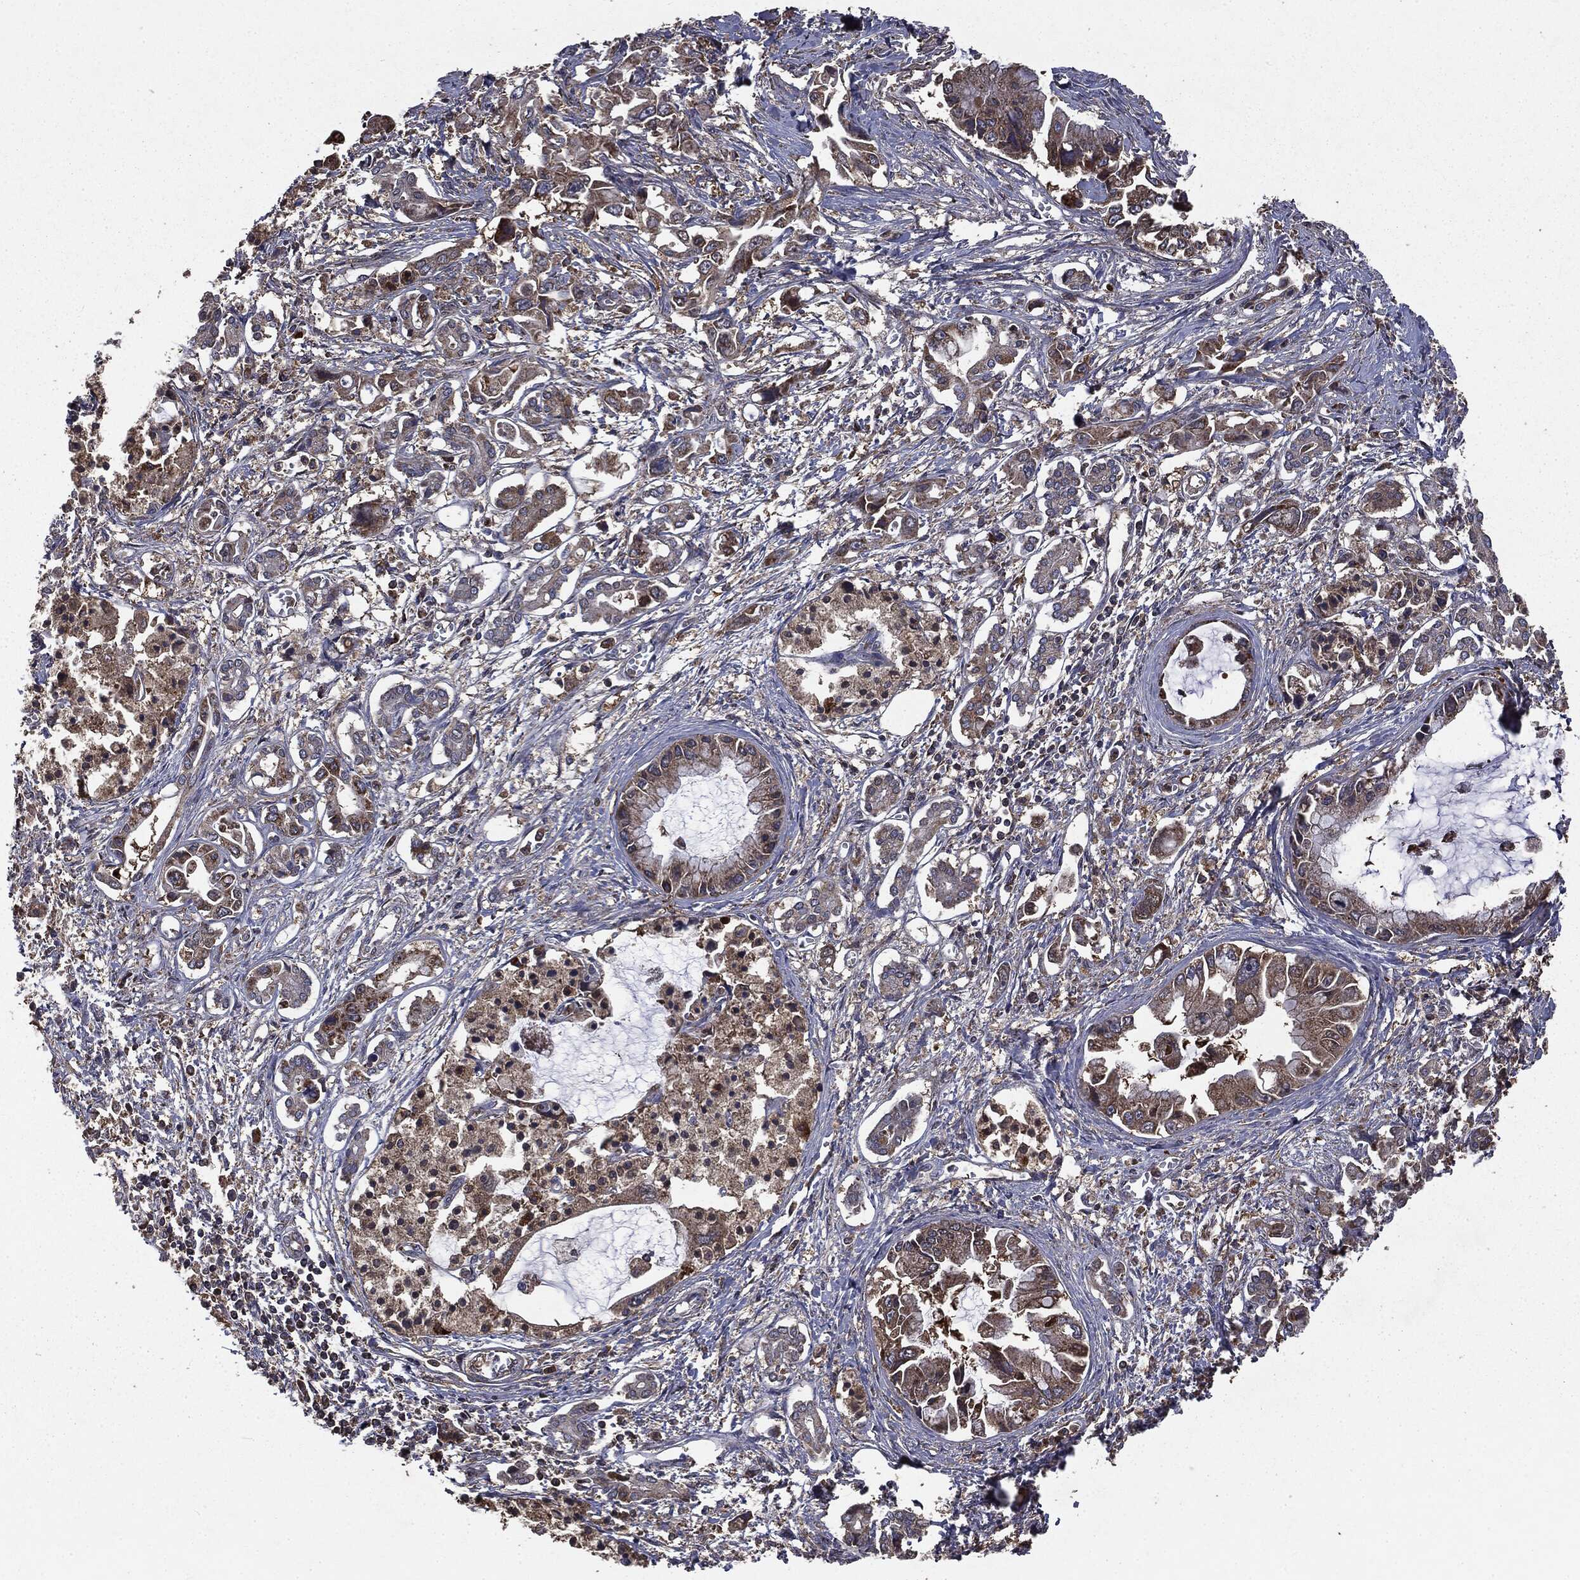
{"staining": {"intensity": "weak", "quantity": "25%-75%", "location": "cytoplasmic/membranous"}, "tissue": "pancreatic cancer", "cell_type": "Tumor cells", "image_type": "cancer", "snomed": [{"axis": "morphology", "description": "Adenocarcinoma, NOS"}, {"axis": "topography", "description": "Pancreas"}], "caption": "Immunohistochemical staining of human adenocarcinoma (pancreatic) demonstrates low levels of weak cytoplasmic/membranous protein staining in about 25%-75% of tumor cells. (DAB IHC with brightfield microscopy, high magnification).", "gene": "MAPK6", "patient": {"sex": "male", "age": 84}}